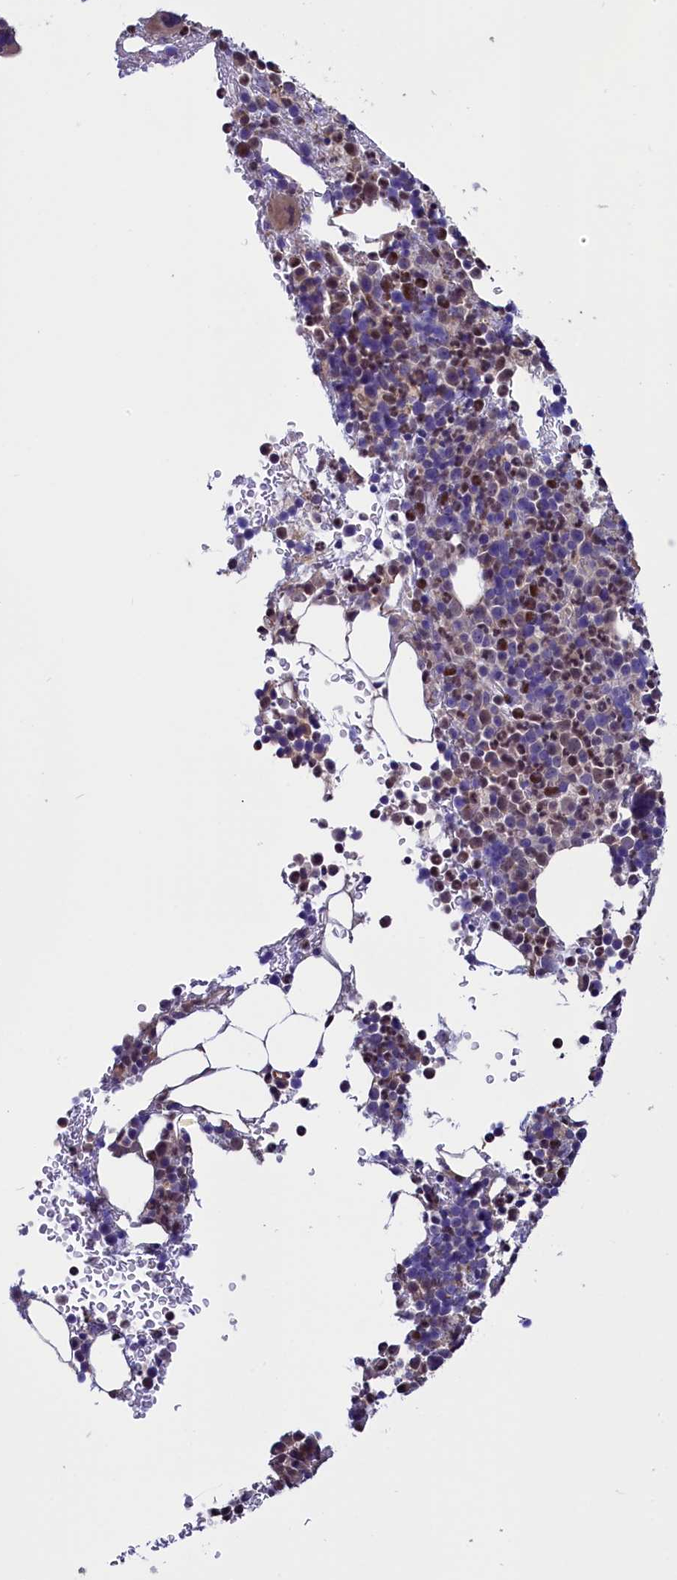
{"staining": {"intensity": "moderate", "quantity": "<25%", "location": "nuclear"}, "tissue": "bone marrow", "cell_type": "Hematopoietic cells", "image_type": "normal", "snomed": [{"axis": "morphology", "description": "Normal tissue, NOS"}, {"axis": "topography", "description": "Bone marrow"}], "caption": "Unremarkable bone marrow displays moderate nuclear staining in approximately <25% of hematopoietic cells.", "gene": "PDILT", "patient": {"sex": "female", "age": 82}}